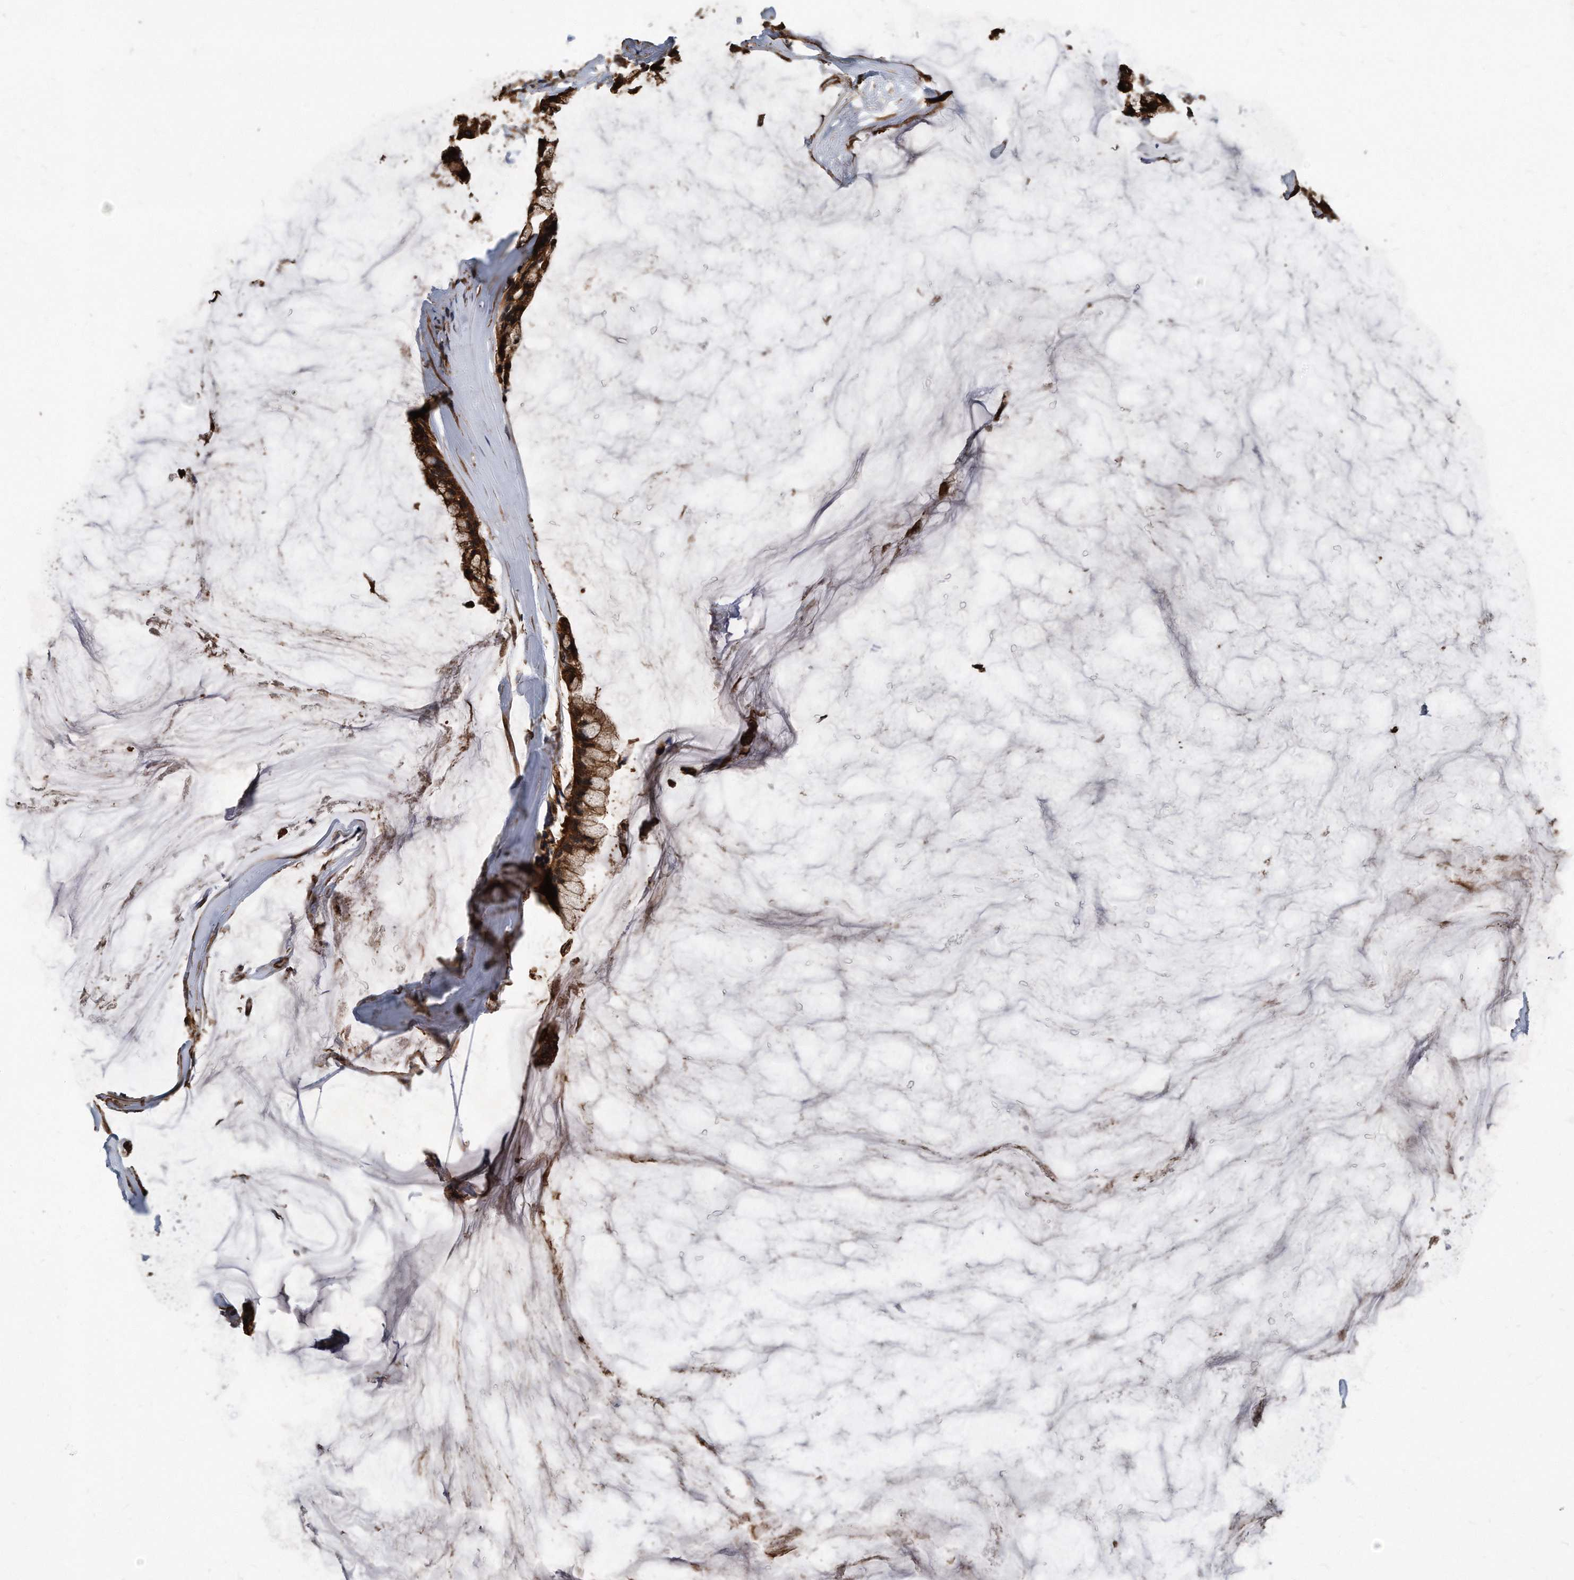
{"staining": {"intensity": "strong", "quantity": ">75%", "location": "cytoplasmic/membranous"}, "tissue": "ovarian cancer", "cell_type": "Tumor cells", "image_type": "cancer", "snomed": [{"axis": "morphology", "description": "Cystadenocarcinoma, mucinous, NOS"}, {"axis": "topography", "description": "Ovary"}], "caption": "Immunohistochemistry (IHC) staining of ovarian cancer (mucinous cystadenocarcinoma), which reveals high levels of strong cytoplasmic/membranous positivity in approximately >75% of tumor cells indicating strong cytoplasmic/membranous protein staining. The staining was performed using DAB (brown) for protein detection and nuclei were counterstained in hematoxylin (blue).", "gene": "FAM136A", "patient": {"sex": "female", "age": 39}}